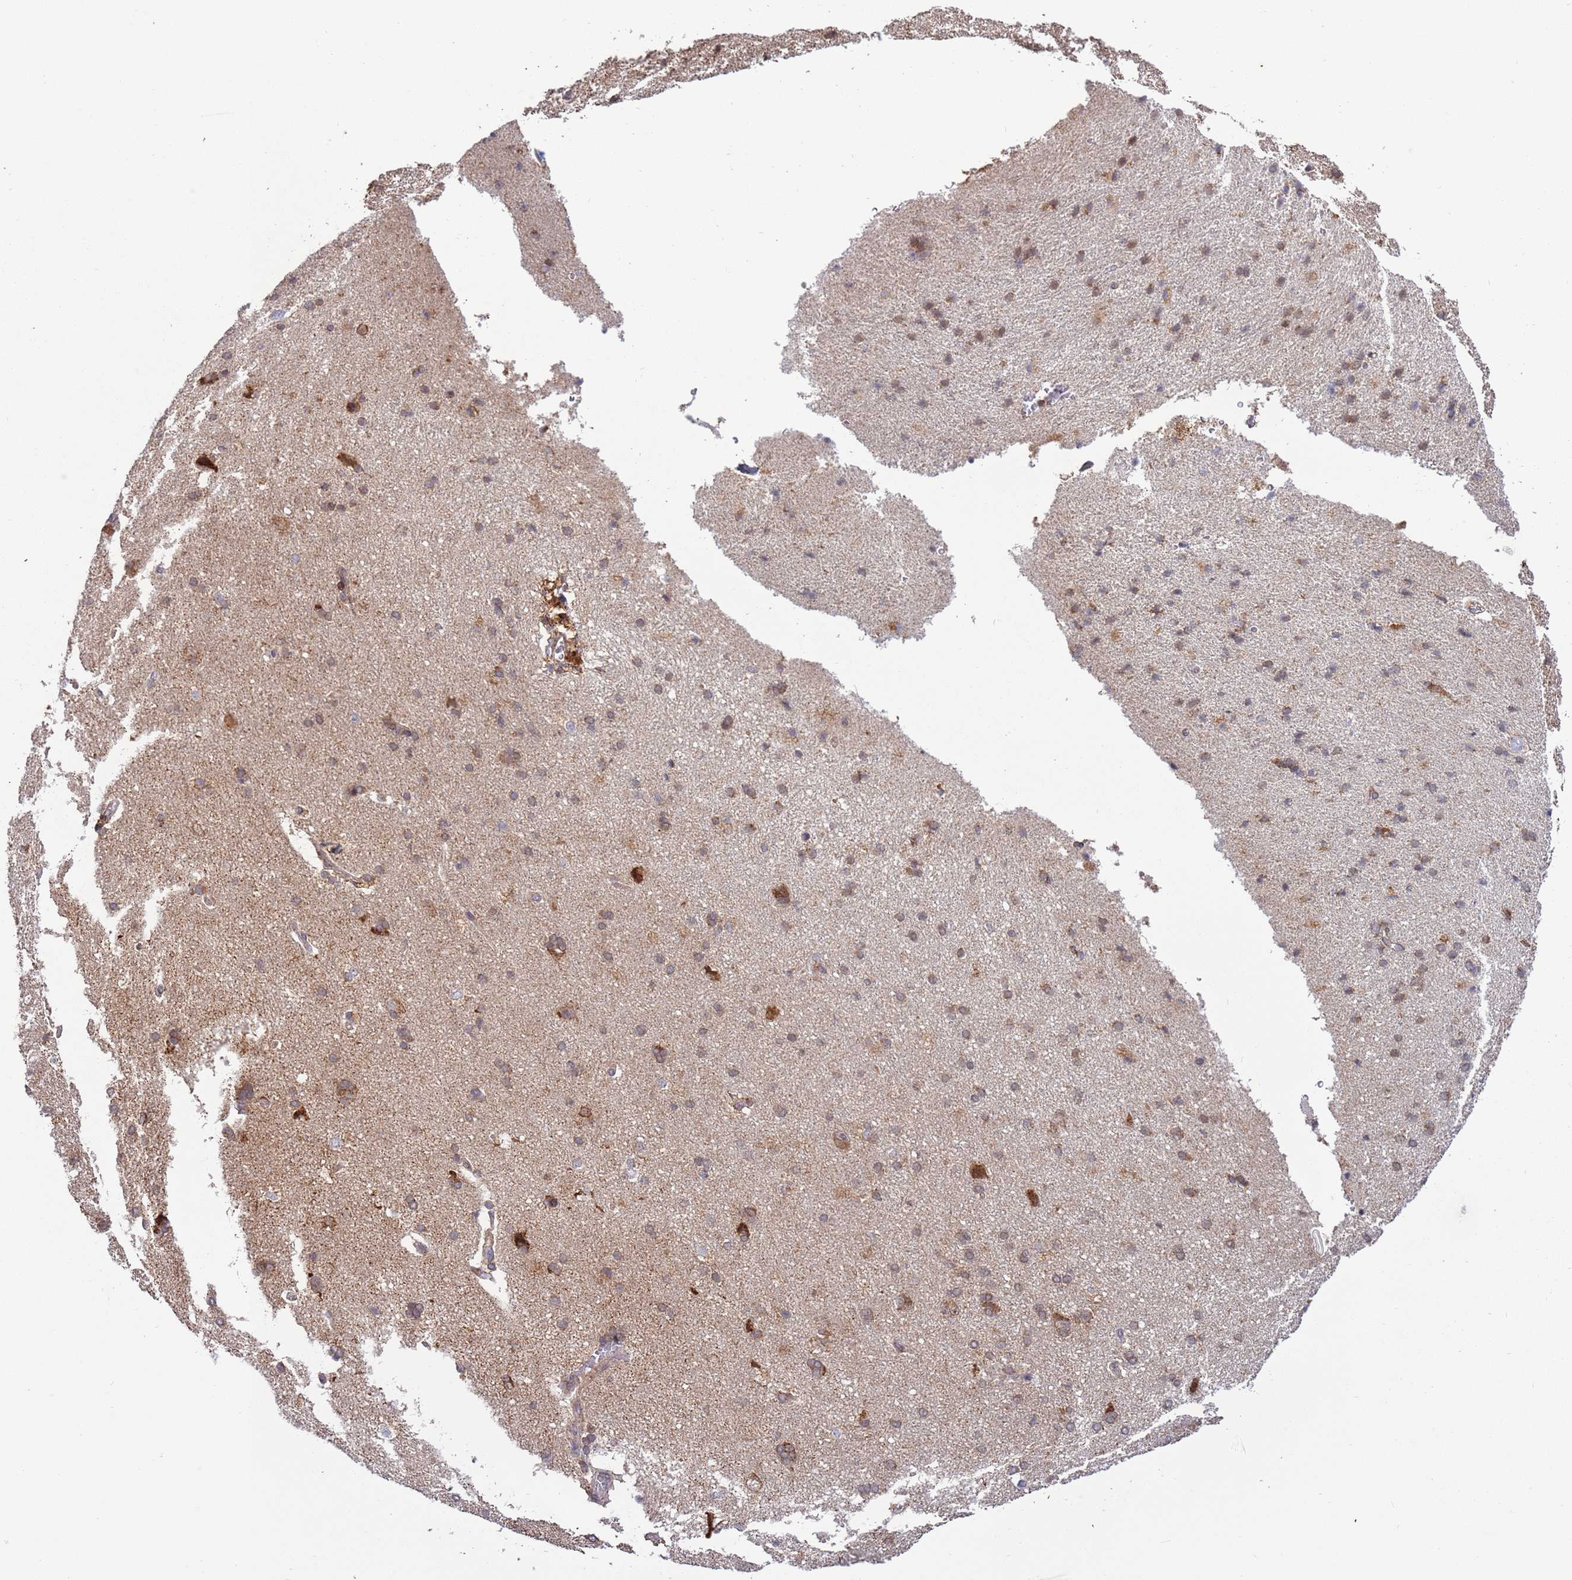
{"staining": {"intensity": "moderate", "quantity": ">75%", "location": "cytoplasmic/membranous"}, "tissue": "cerebral cortex", "cell_type": "Endothelial cells", "image_type": "normal", "snomed": [{"axis": "morphology", "description": "Normal tissue, NOS"}, {"axis": "topography", "description": "Cerebral cortex"}], "caption": "Immunohistochemistry (DAB) staining of unremarkable human cerebral cortex demonstrates moderate cytoplasmic/membranous protein staining in approximately >75% of endothelial cells. (brown staining indicates protein expression, while blue staining denotes nuclei).", "gene": "RCOR2", "patient": {"sex": "male", "age": 62}}